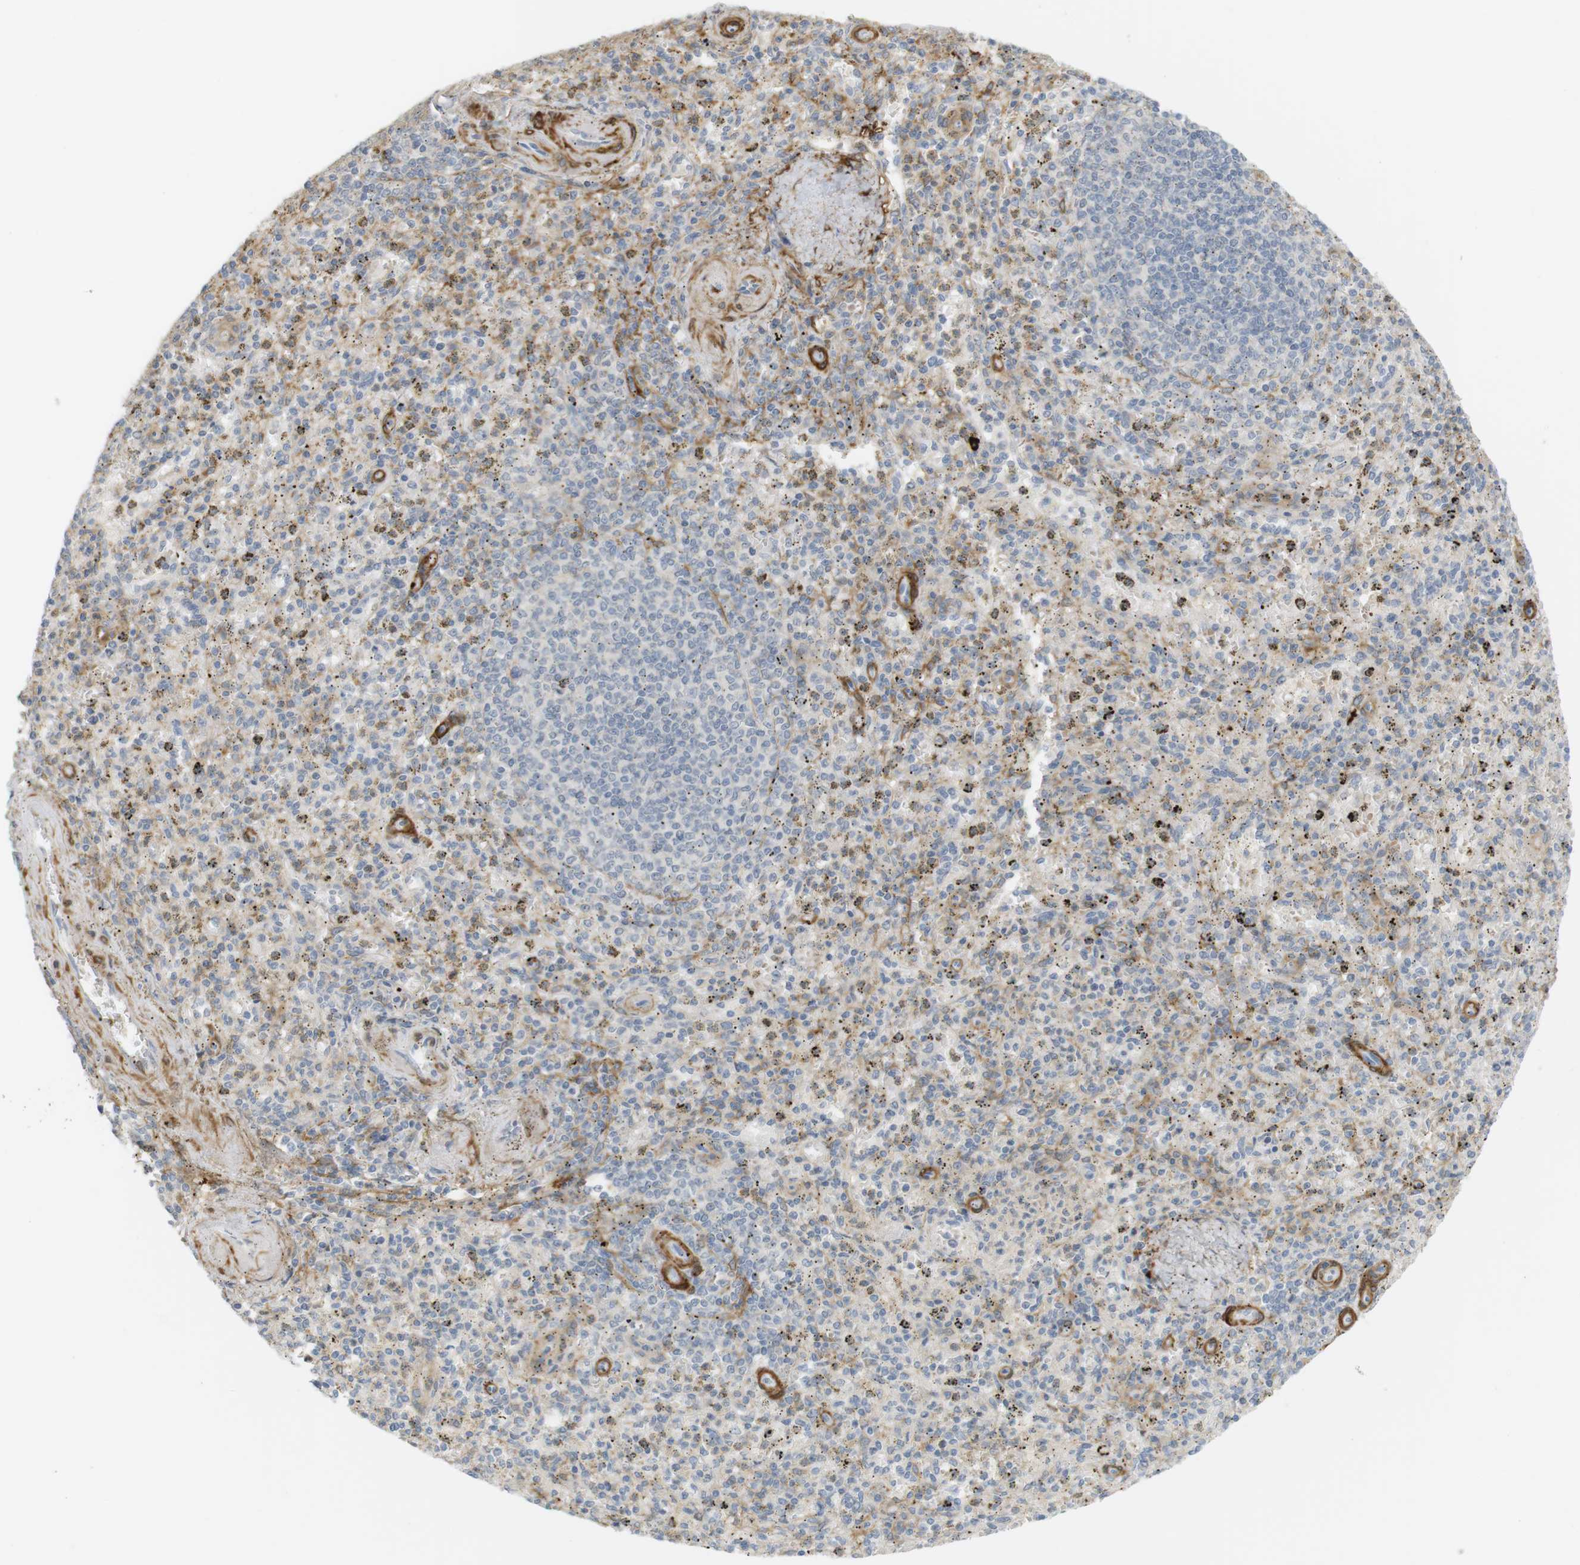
{"staining": {"intensity": "weak", "quantity": "25%-75%", "location": "cytoplasmic/membranous"}, "tissue": "spleen", "cell_type": "Cells in red pulp", "image_type": "normal", "snomed": [{"axis": "morphology", "description": "Normal tissue, NOS"}, {"axis": "topography", "description": "Spleen"}], "caption": "A low amount of weak cytoplasmic/membranous staining is seen in about 25%-75% of cells in red pulp in unremarkable spleen. Using DAB (3,3'-diaminobenzidine) (brown) and hematoxylin (blue) stains, captured at high magnification using brightfield microscopy.", "gene": "PDE3A", "patient": {"sex": "male", "age": 72}}